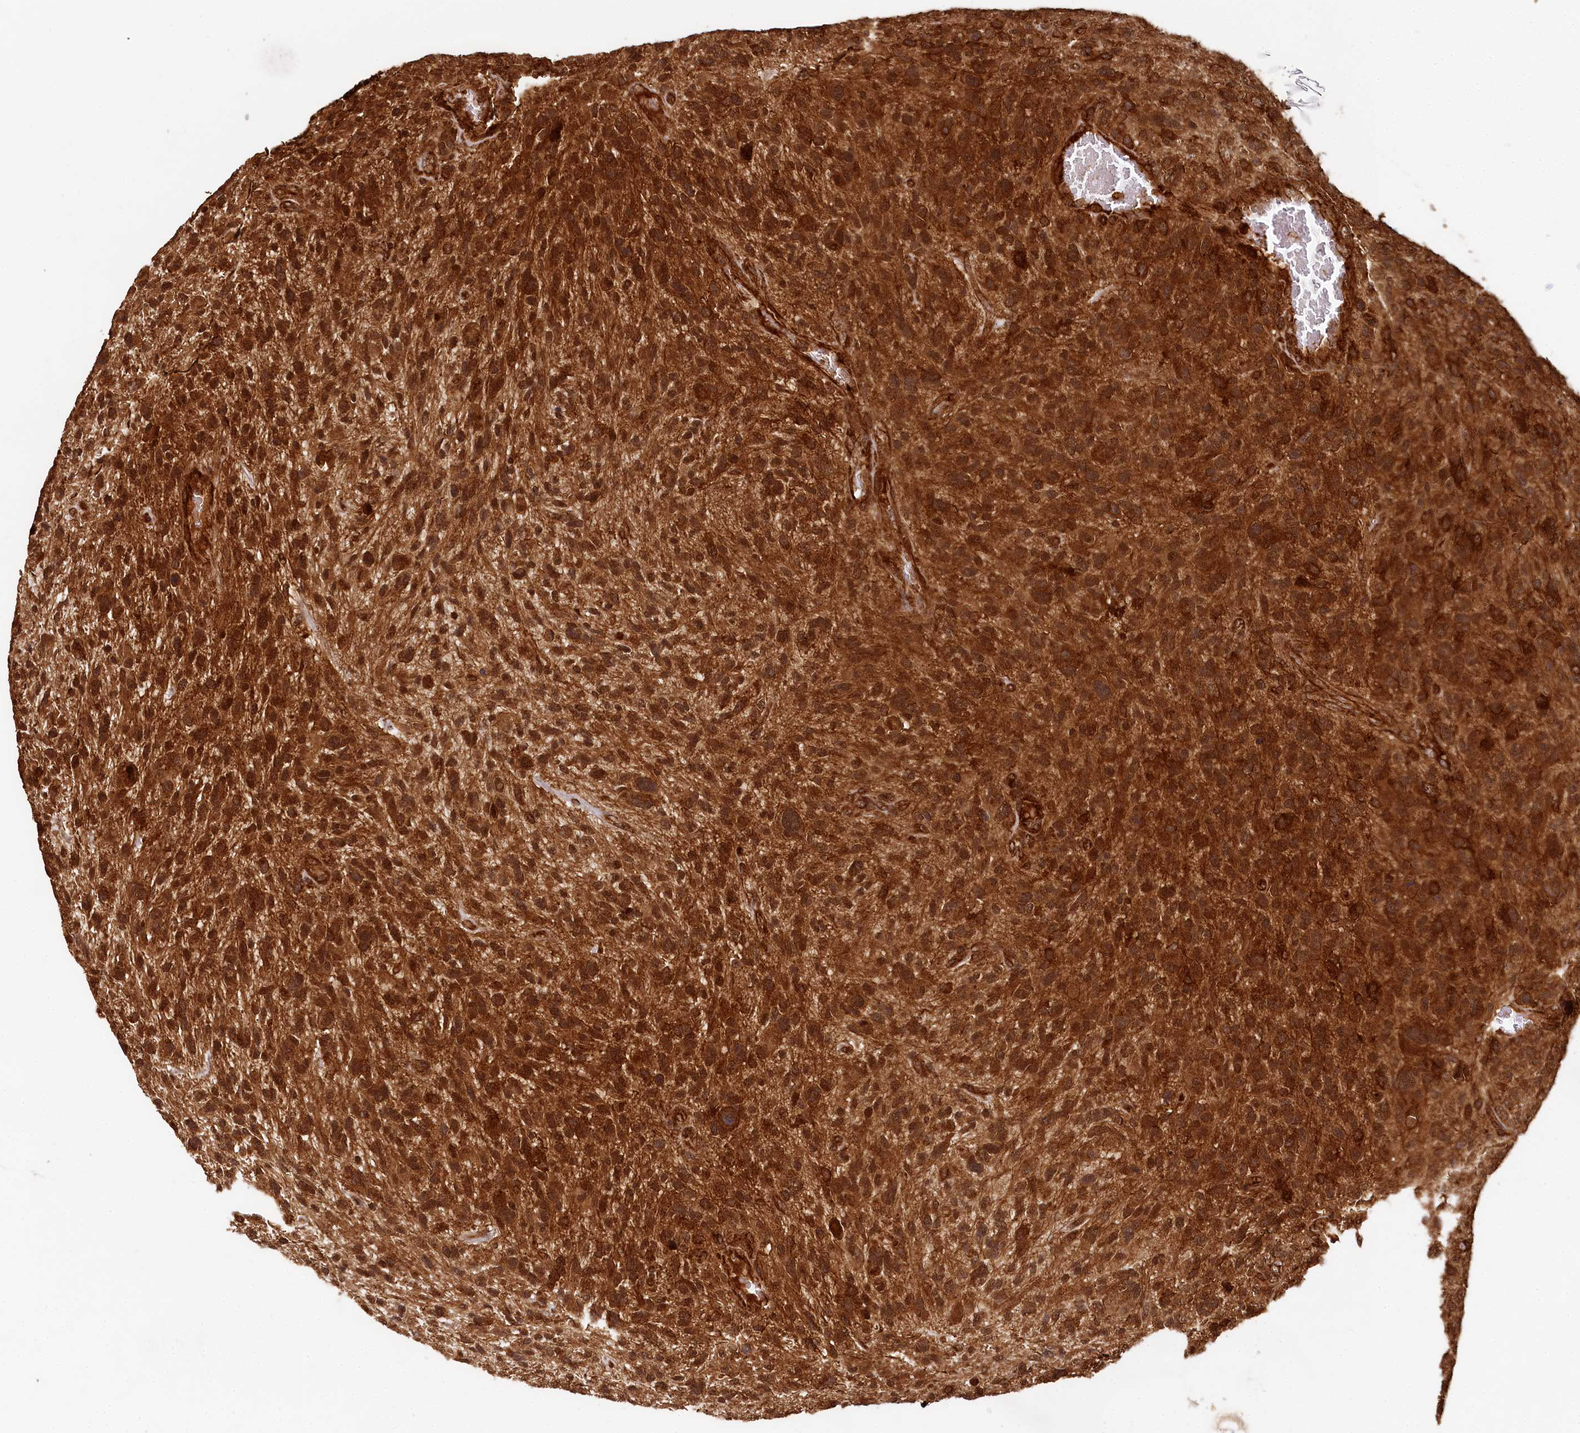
{"staining": {"intensity": "strong", "quantity": ">75%", "location": "cytoplasmic/membranous"}, "tissue": "glioma", "cell_type": "Tumor cells", "image_type": "cancer", "snomed": [{"axis": "morphology", "description": "Glioma, malignant, High grade"}, {"axis": "topography", "description": "Brain"}], "caption": "Immunohistochemical staining of human malignant high-grade glioma shows high levels of strong cytoplasmic/membranous staining in approximately >75% of tumor cells.", "gene": "STUB1", "patient": {"sex": "male", "age": 47}}